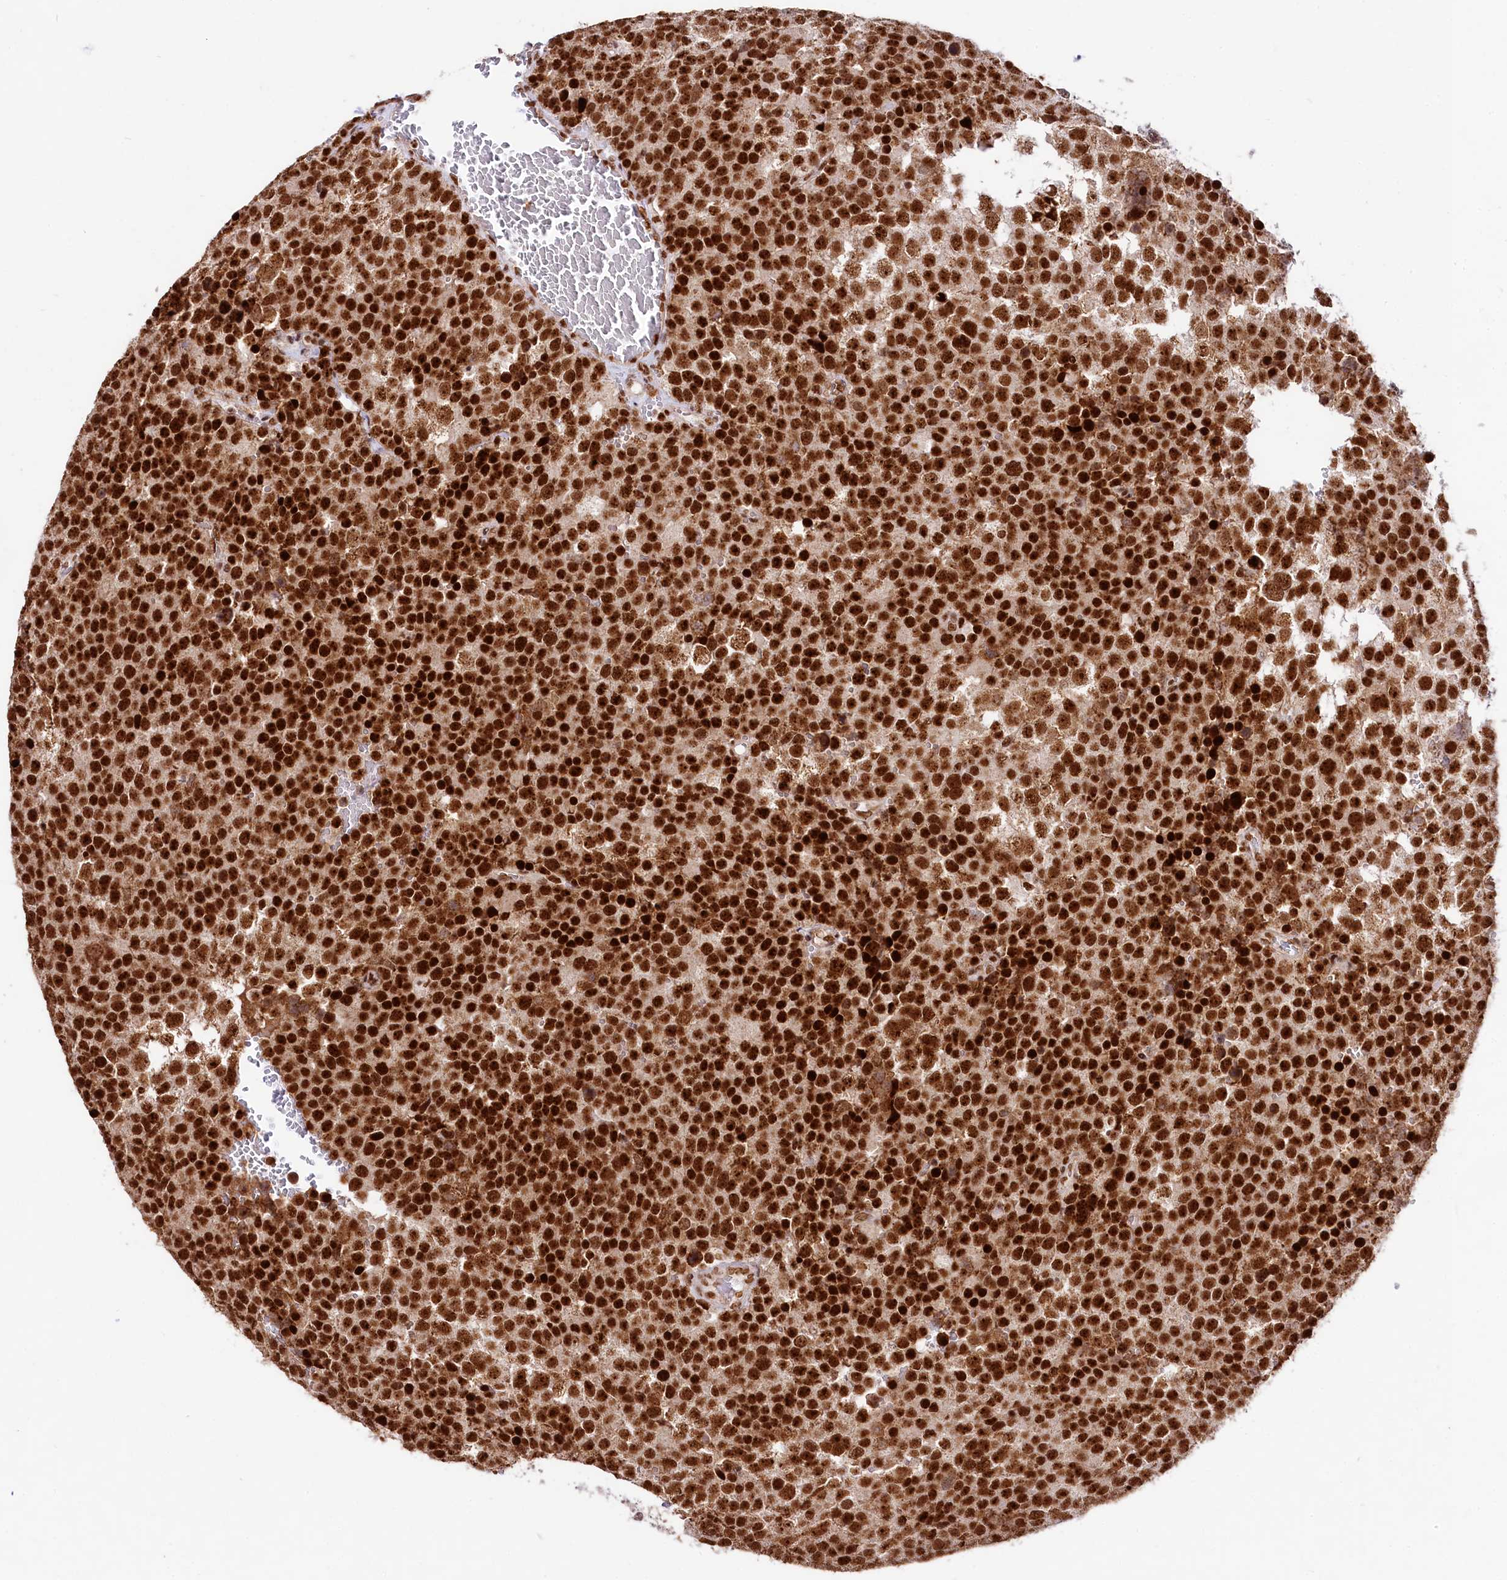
{"staining": {"intensity": "strong", "quantity": ">75%", "location": "nuclear"}, "tissue": "testis cancer", "cell_type": "Tumor cells", "image_type": "cancer", "snomed": [{"axis": "morphology", "description": "Seminoma, NOS"}, {"axis": "topography", "description": "Testis"}], "caption": "An image of testis seminoma stained for a protein displays strong nuclear brown staining in tumor cells.", "gene": "HIRA", "patient": {"sex": "male", "age": 71}}